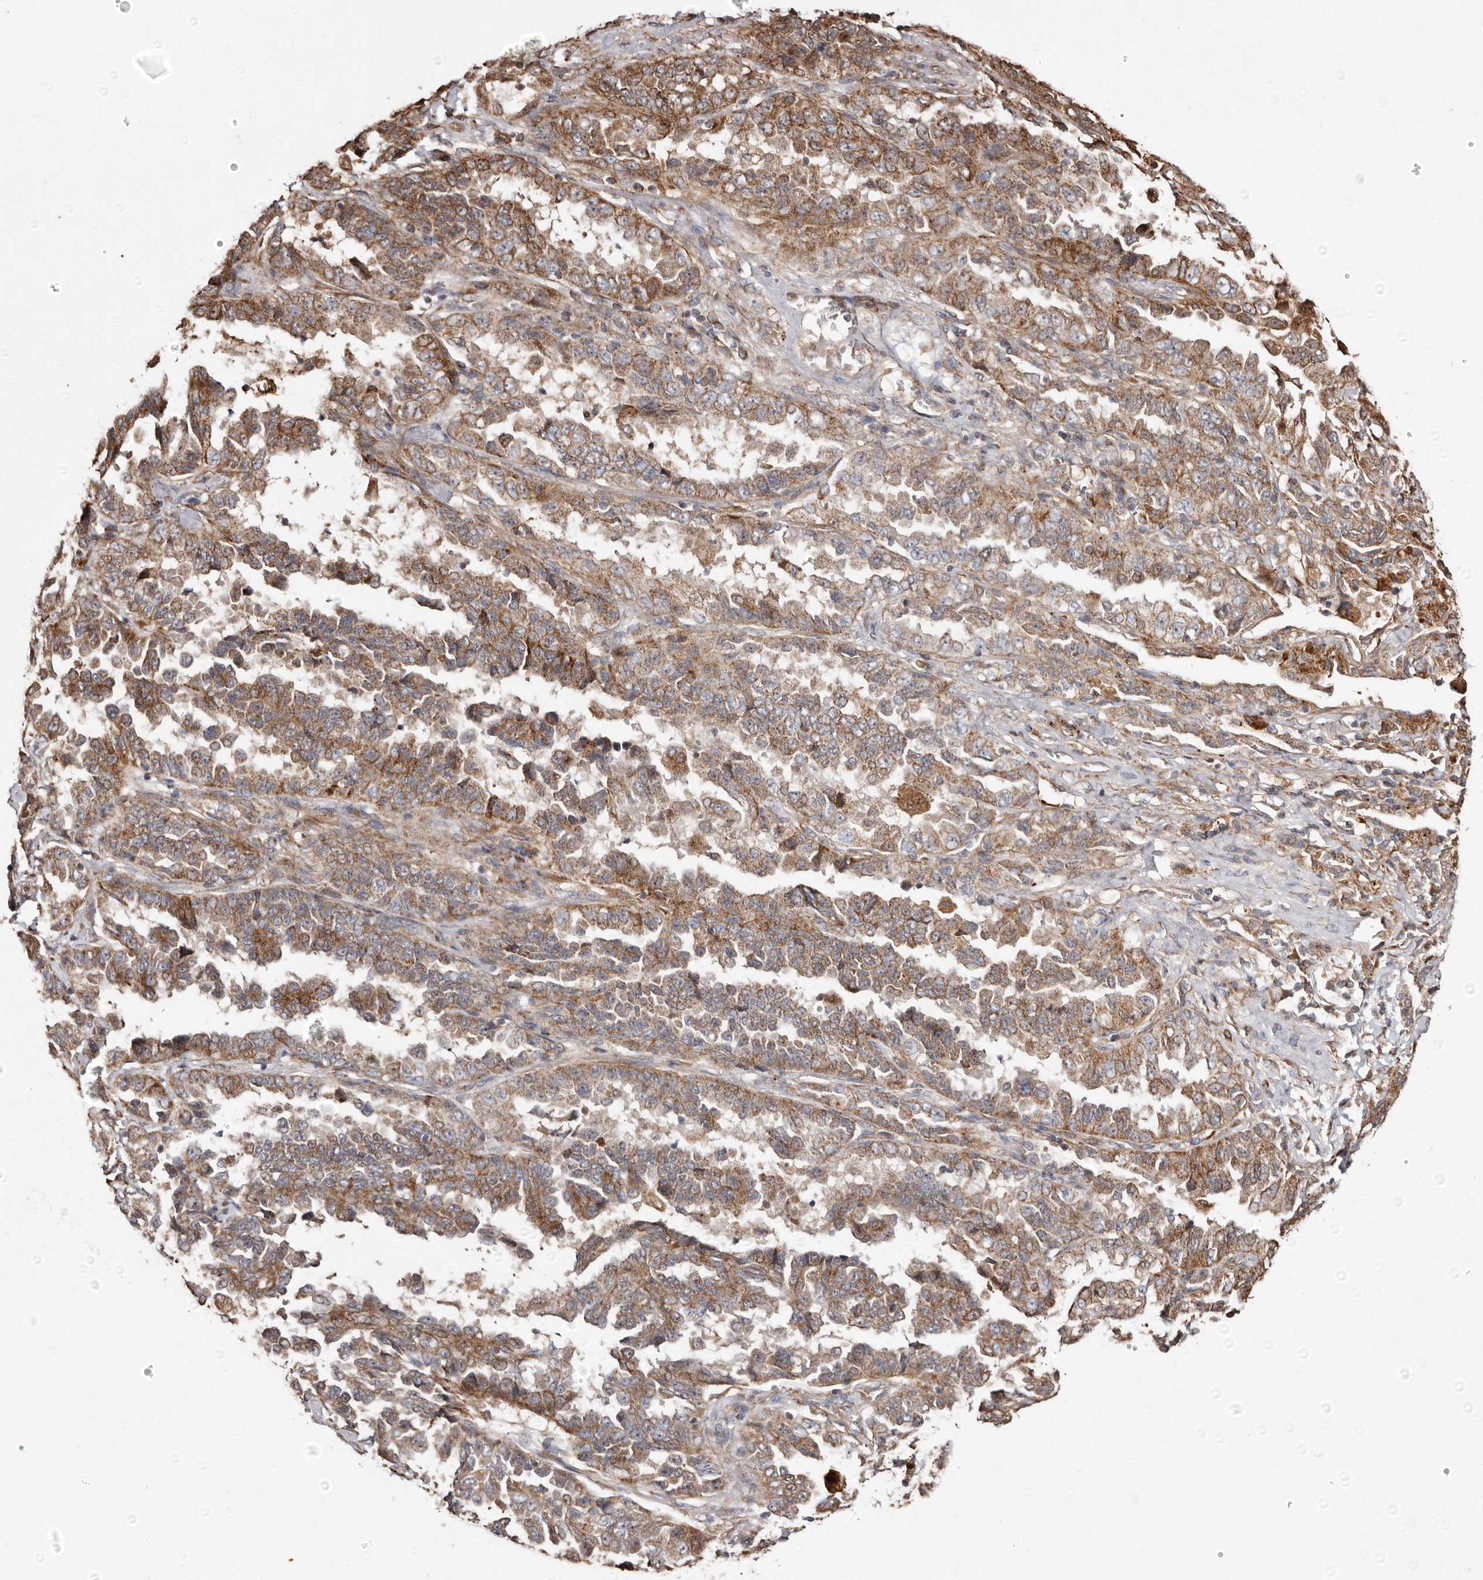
{"staining": {"intensity": "moderate", "quantity": ">75%", "location": "cytoplasmic/membranous"}, "tissue": "lung cancer", "cell_type": "Tumor cells", "image_type": "cancer", "snomed": [{"axis": "morphology", "description": "Adenocarcinoma, NOS"}, {"axis": "topography", "description": "Lung"}], "caption": "Immunohistochemical staining of human lung adenocarcinoma reveals medium levels of moderate cytoplasmic/membranous protein staining in about >75% of tumor cells.", "gene": "MACC1", "patient": {"sex": "female", "age": 51}}